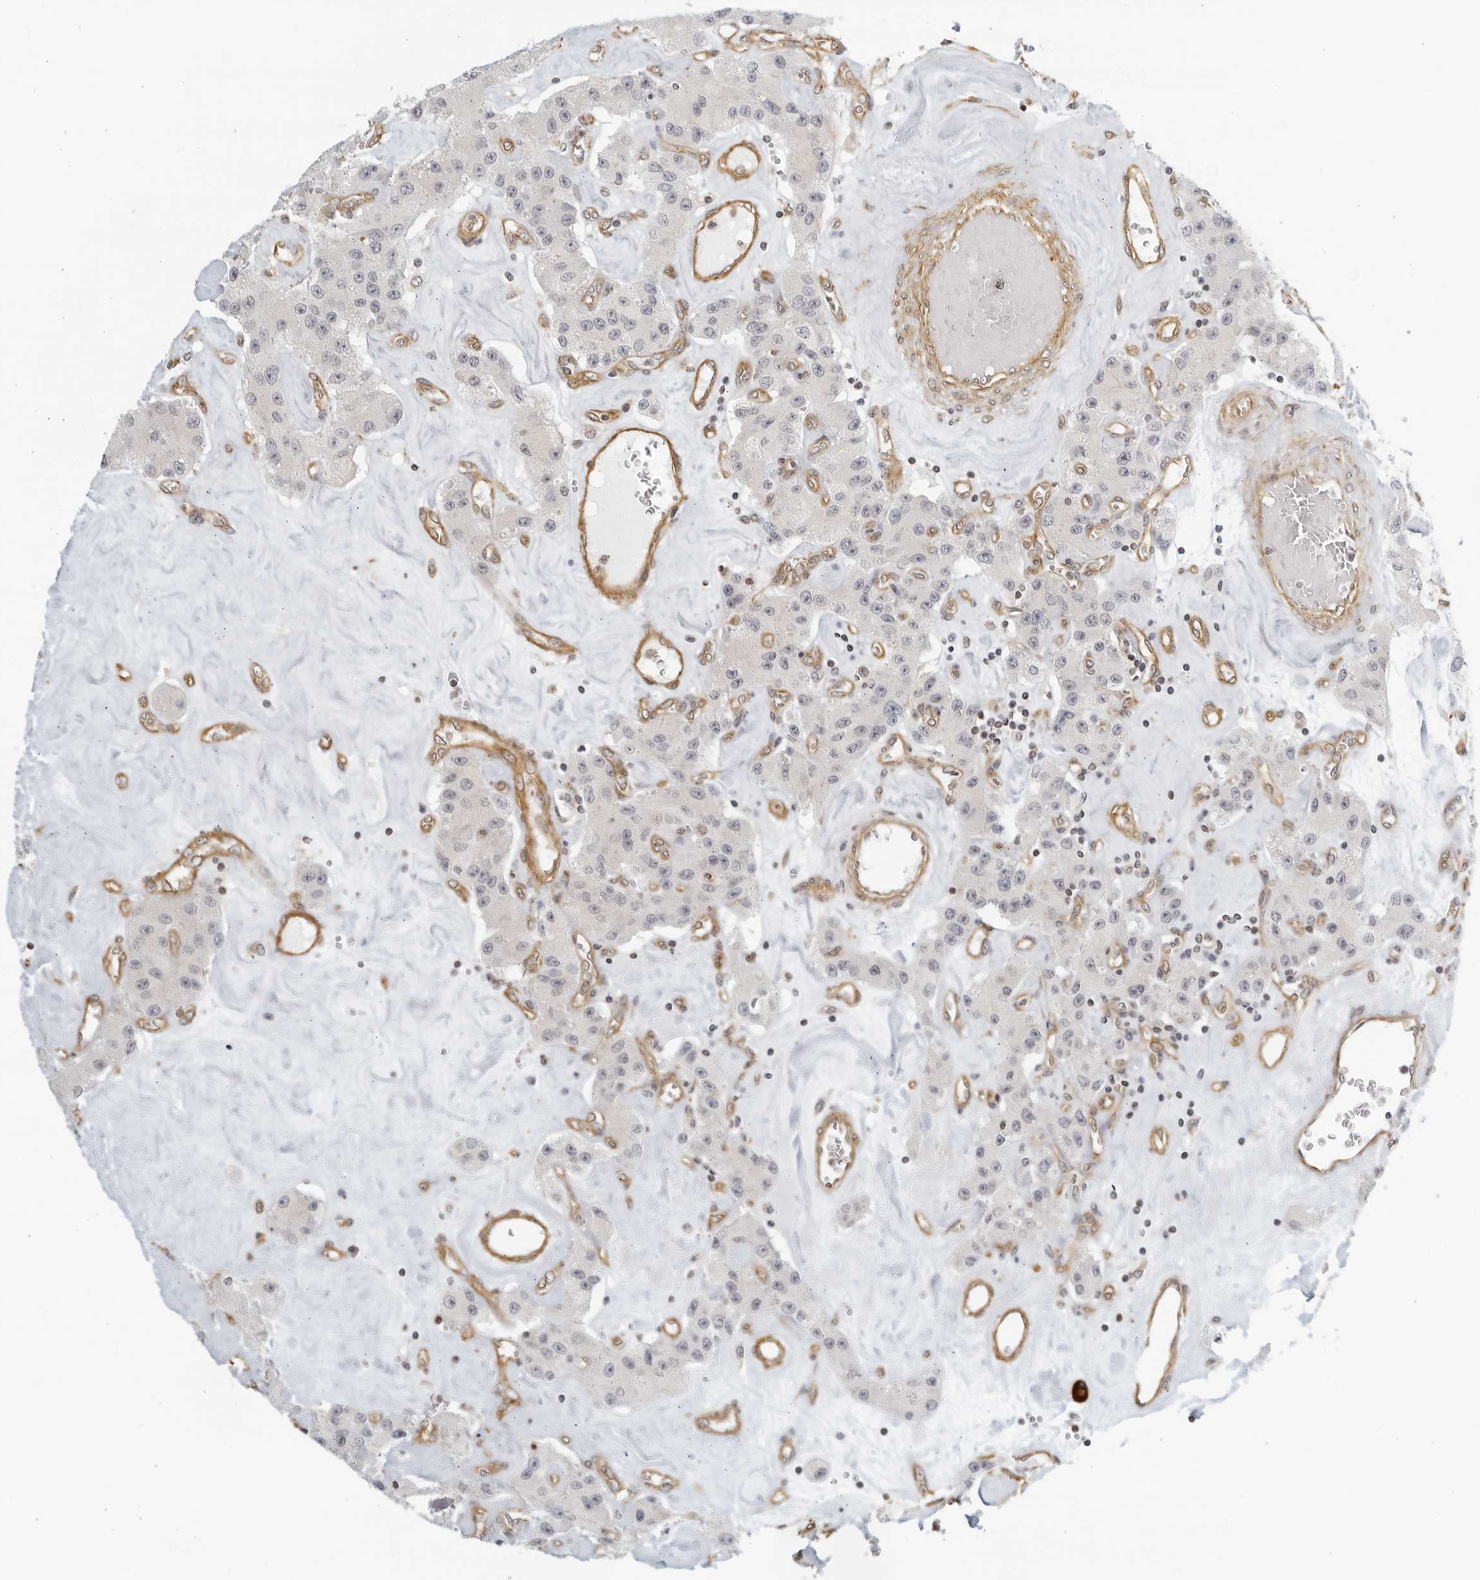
{"staining": {"intensity": "negative", "quantity": "none", "location": "none"}, "tissue": "carcinoid", "cell_type": "Tumor cells", "image_type": "cancer", "snomed": [{"axis": "morphology", "description": "Carcinoid, malignant, NOS"}, {"axis": "topography", "description": "Pancreas"}], "caption": "An IHC image of carcinoid is shown. There is no staining in tumor cells of carcinoid.", "gene": "SERTAD4", "patient": {"sex": "male", "age": 41}}